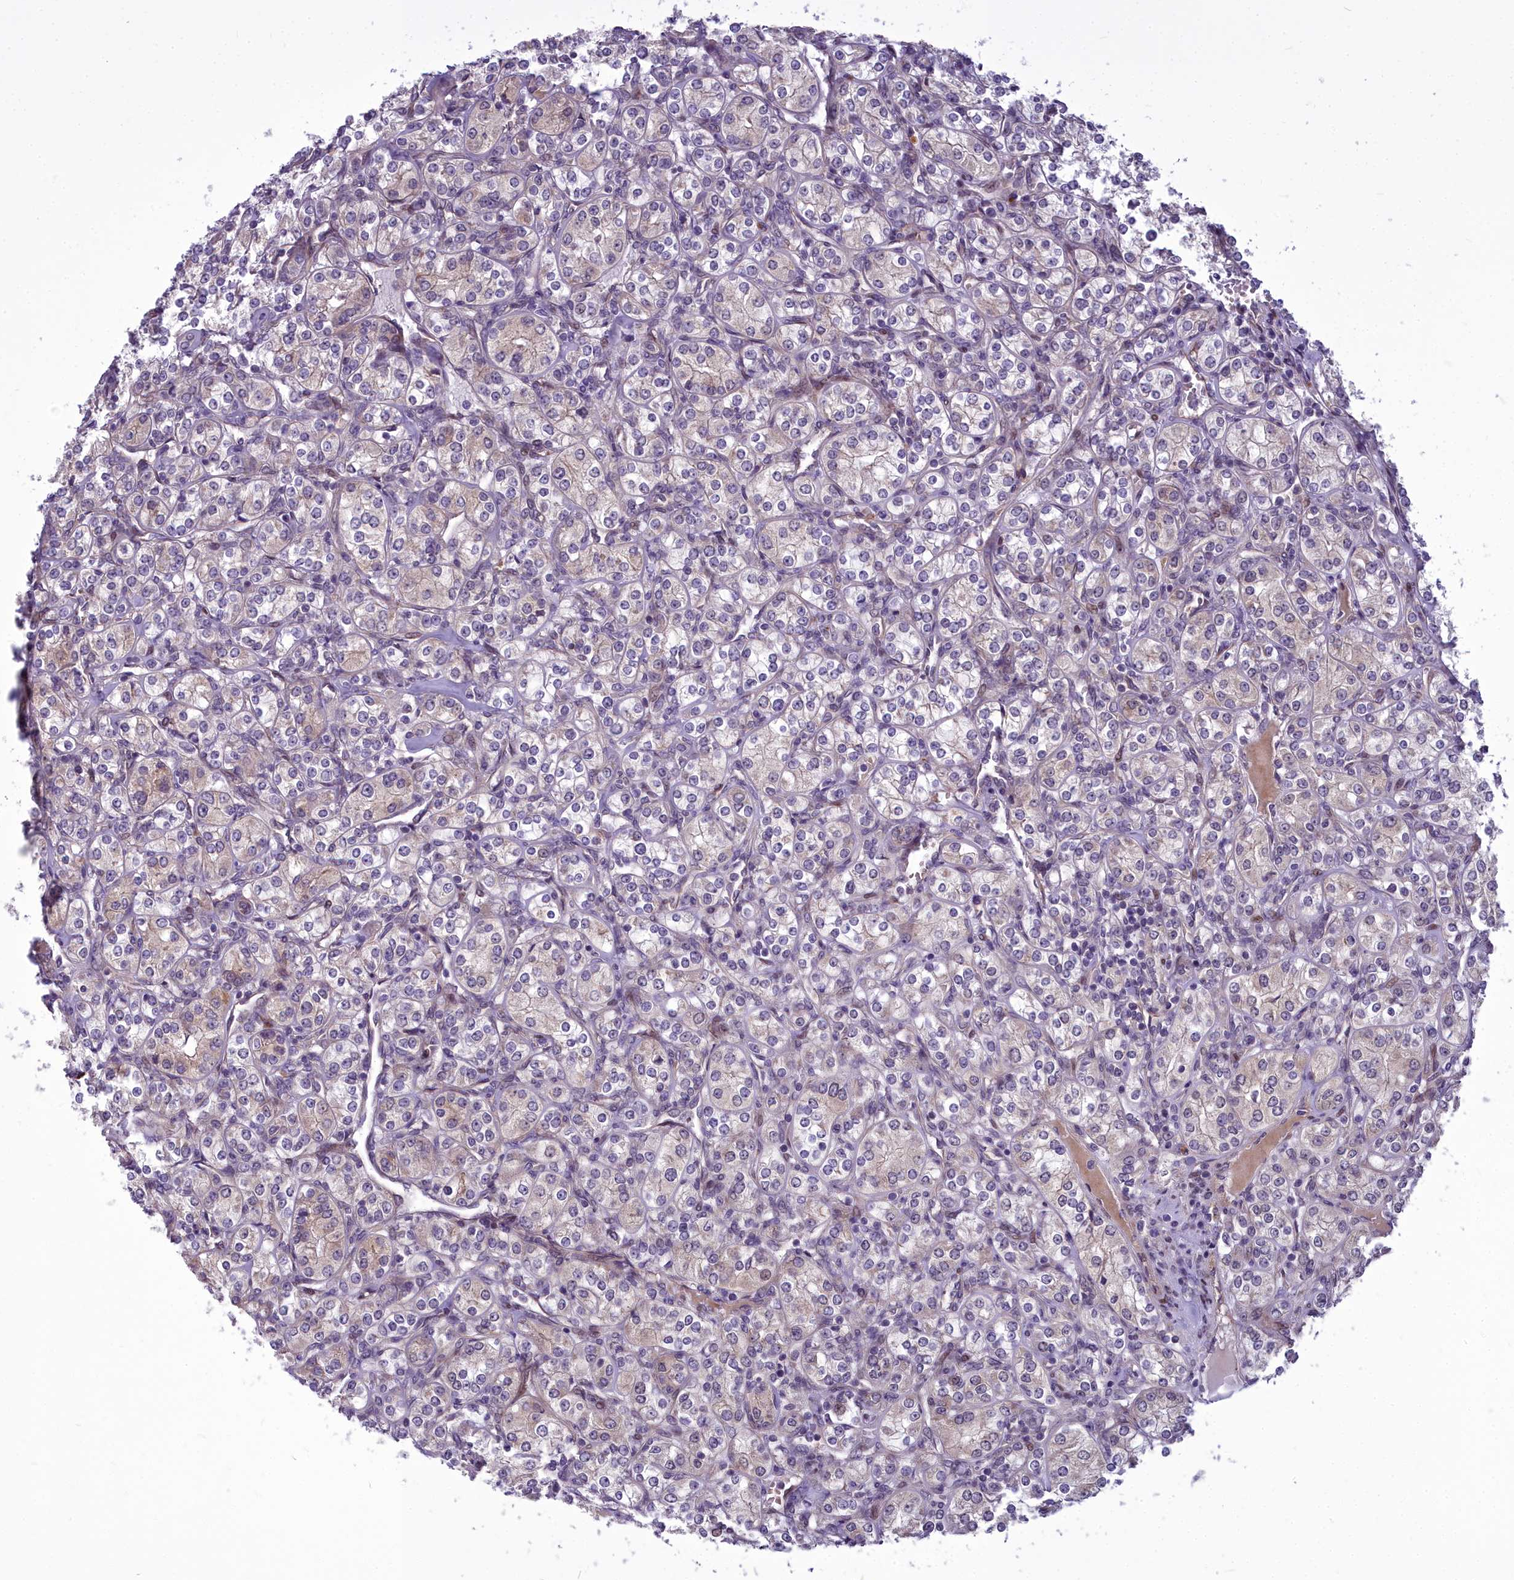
{"staining": {"intensity": "weak", "quantity": "<25%", "location": "cytoplasmic/membranous,nuclear"}, "tissue": "renal cancer", "cell_type": "Tumor cells", "image_type": "cancer", "snomed": [{"axis": "morphology", "description": "Adenocarcinoma, NOS"}, {"axis": "topography", "description": "Kidney"}], "caption": "The photomicrograph shows no significant staining in tumor cells of renal cancer. (Brightfield microscopy of DAB (3,3'-diaminobenzidine) immunohistochemistry (IHC) at high magnification).", "gene": "AP1M1", "patient": {"sex": "male", "age": 77}}